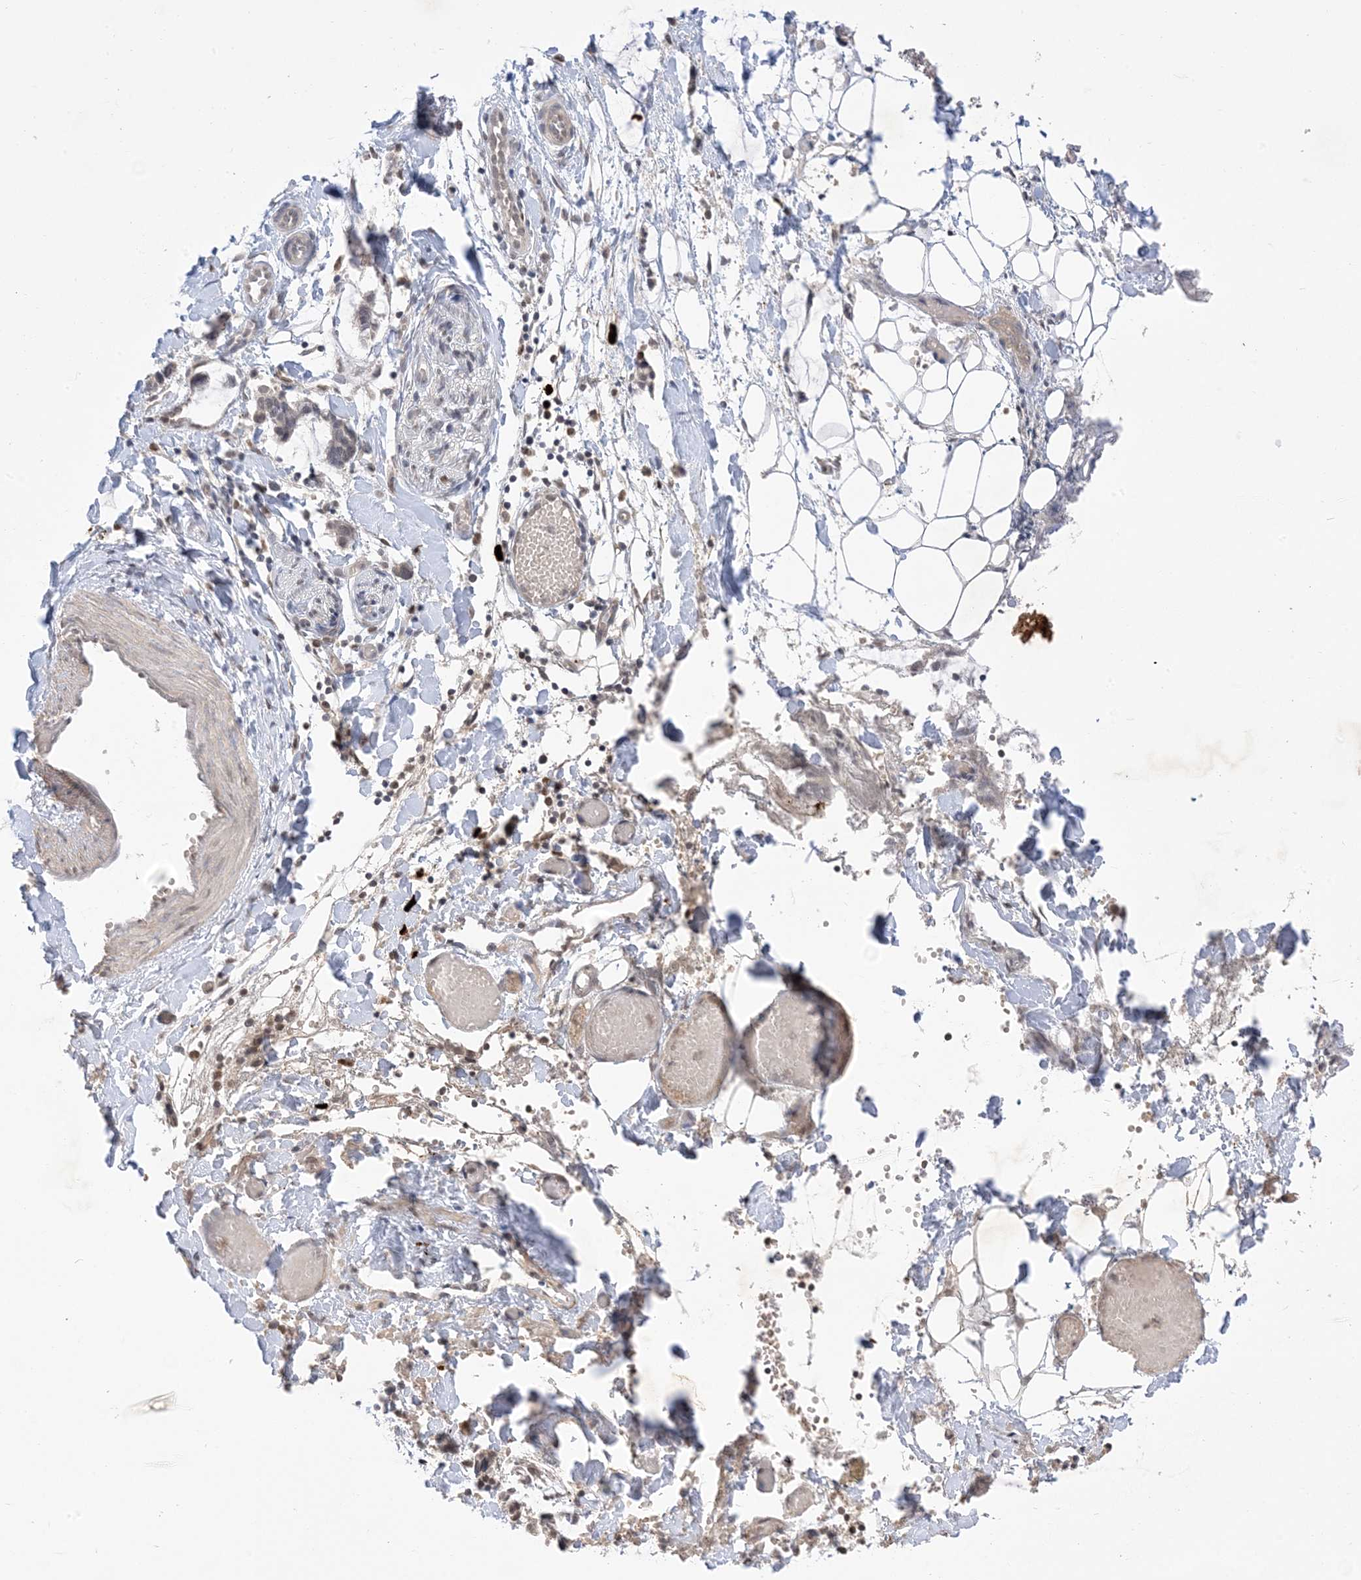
{"staining": {"intensity": "negative", "quantity": "none", "location": "none"}, "tissue": "adipose tissue", "cell_type": "Adipocytes", "image_type": "normal", "snomed": [{"axis": "morphology", "description": "Normal tissue, NOS"}, {"axis": "morphology", "description": "Adenocarcinoma, NOS"}, {"axis": "topography", "description": "Smooth muscle"}, {"axis": "topography", "description": "Colon"}], "caption": "Immunohistochemical staining of unremarkable adipose tissue demonstrates no significant expression in adipocytes.", "gene": "RANBP9", "patient": {"sex": "male", "age": 14}}